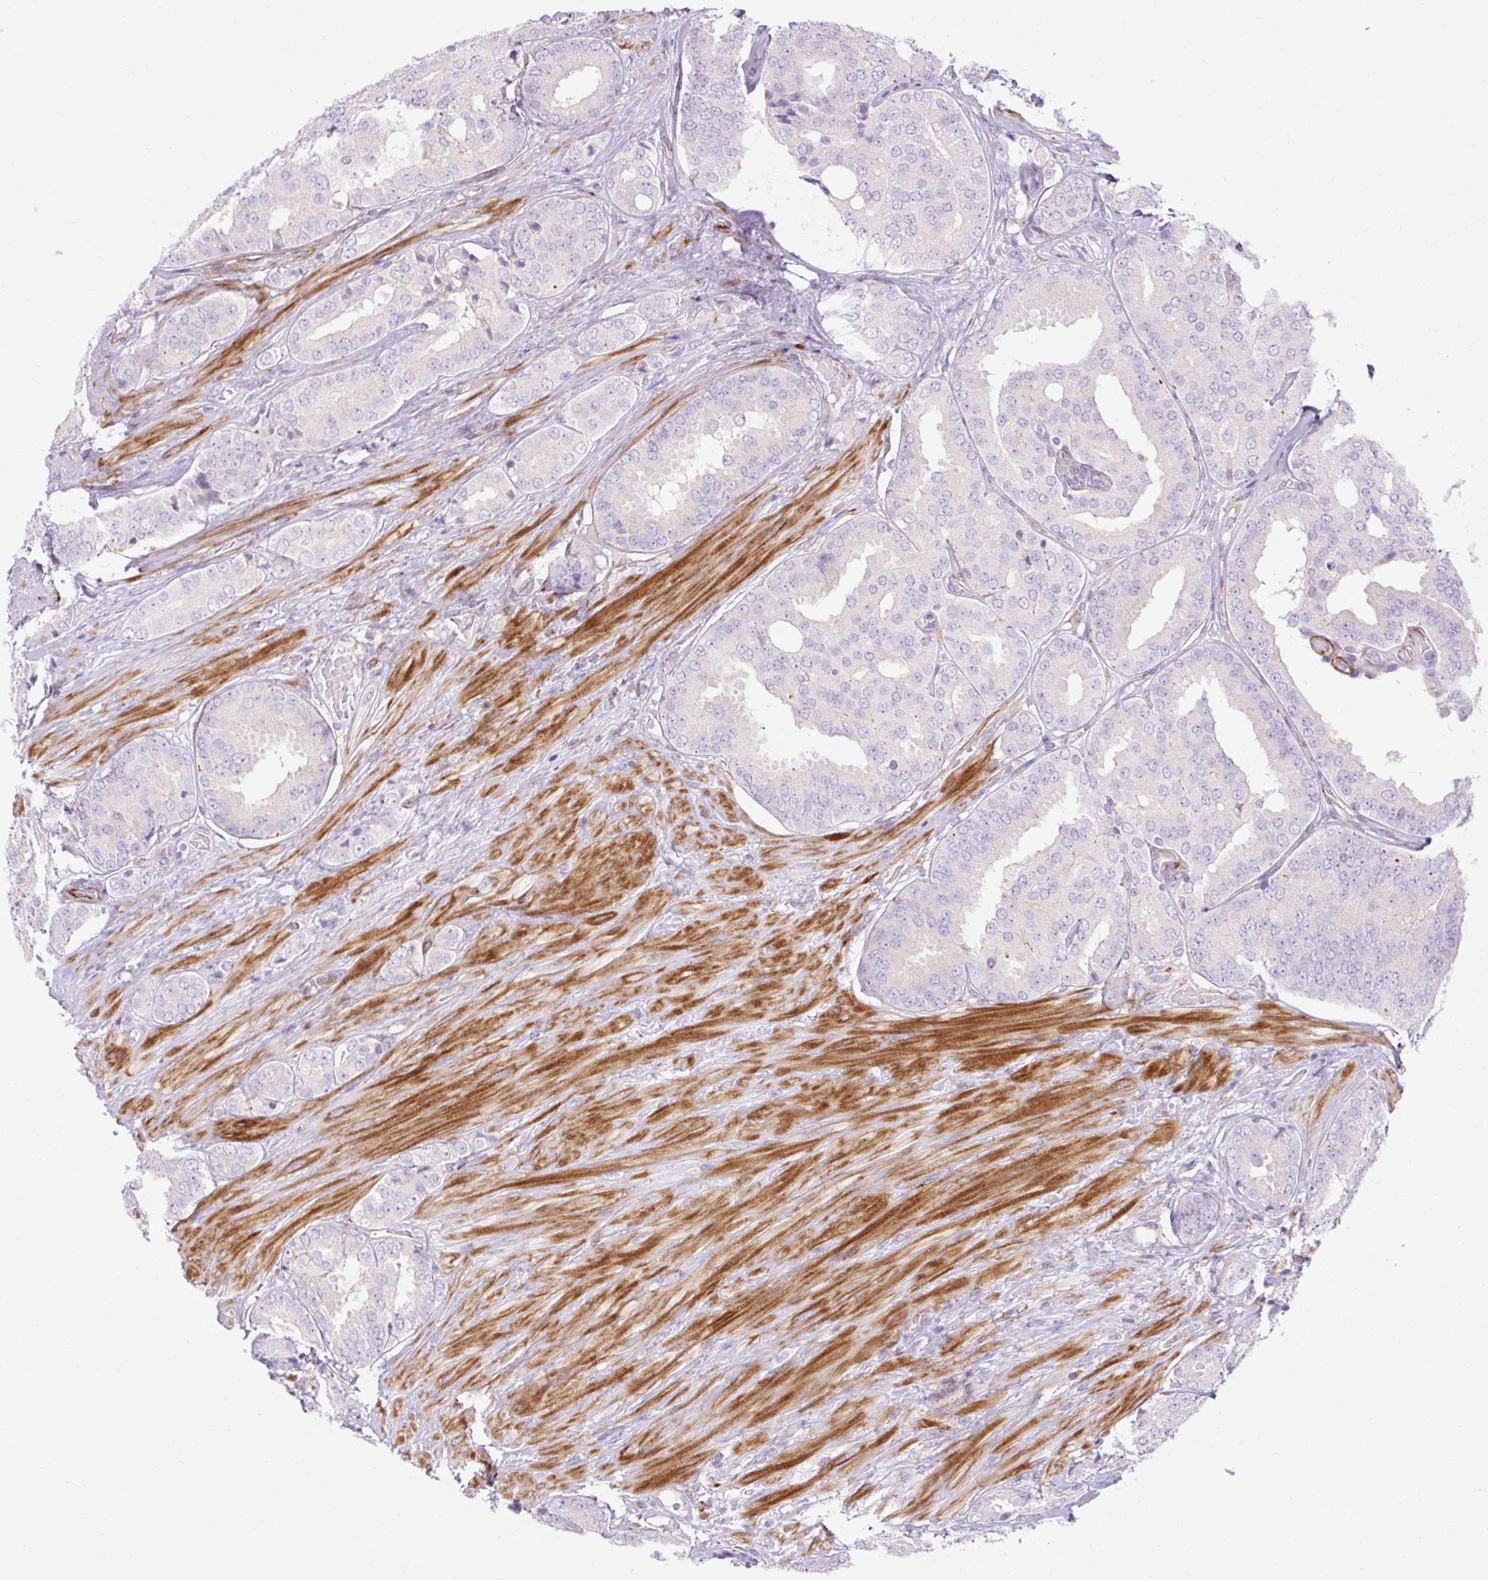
{"staining": {"intensity": "negative", "quantity": "none", "location": "none"}, "tissue": "prostate cancer", "cell_type": "Tumor cells", "image_type": "cancer", "snomed": [{"axis": "morphology", "description": "Adenocarcinoma, High grade"}, {"axis": "topography", "description": "Prostate"}], "caption": "Prostate cancer was stained to show a protein in brown. There is no significant expression in tumor cells.", "gene": "CORO7-PAM16", "patient": {"sex": "male", "age": 63}}